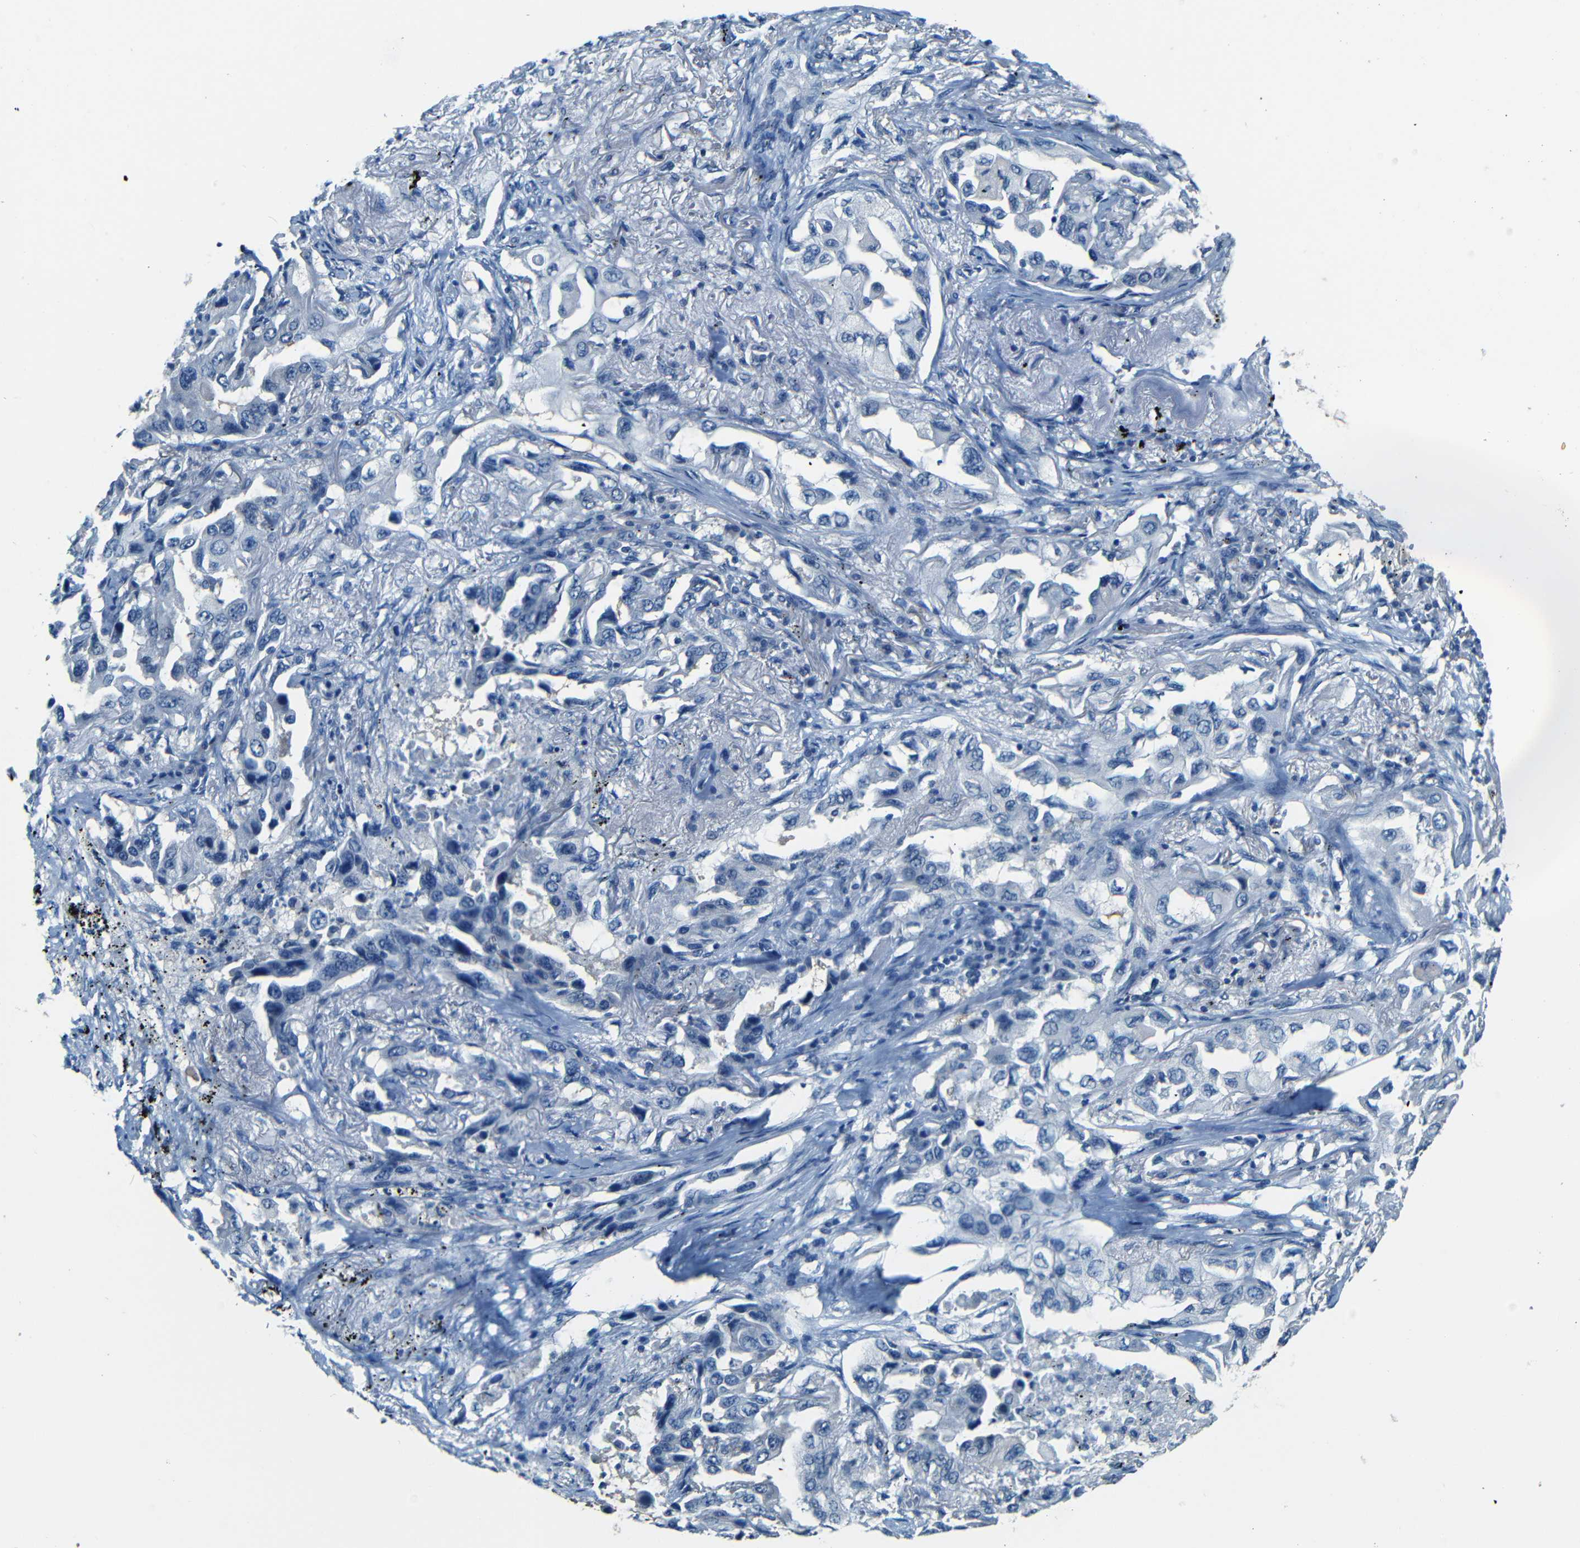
{"staining": {"intensity": "negative", "quantity": "none", "location": "none"}, "tissue": "lung cancer", "cell_type": "Tumor cells", "image_type": "cancer", "snomed": [{"axis": "morphology", "description": "Adenocarcinoma, NOS"}, {"axis": "topography", "description": "Lung"}], "caption": "The photomicrograph displays no significant expression in tumor cells of adenocarcinoma (lung). (Stains: DAB immunohistochemistry with hematoxylin counter stain, Microscopy: brightfield microscopy at high magnification).", "gene": "ZMAT1", "patient": {"sex": "female", "age": 65}}